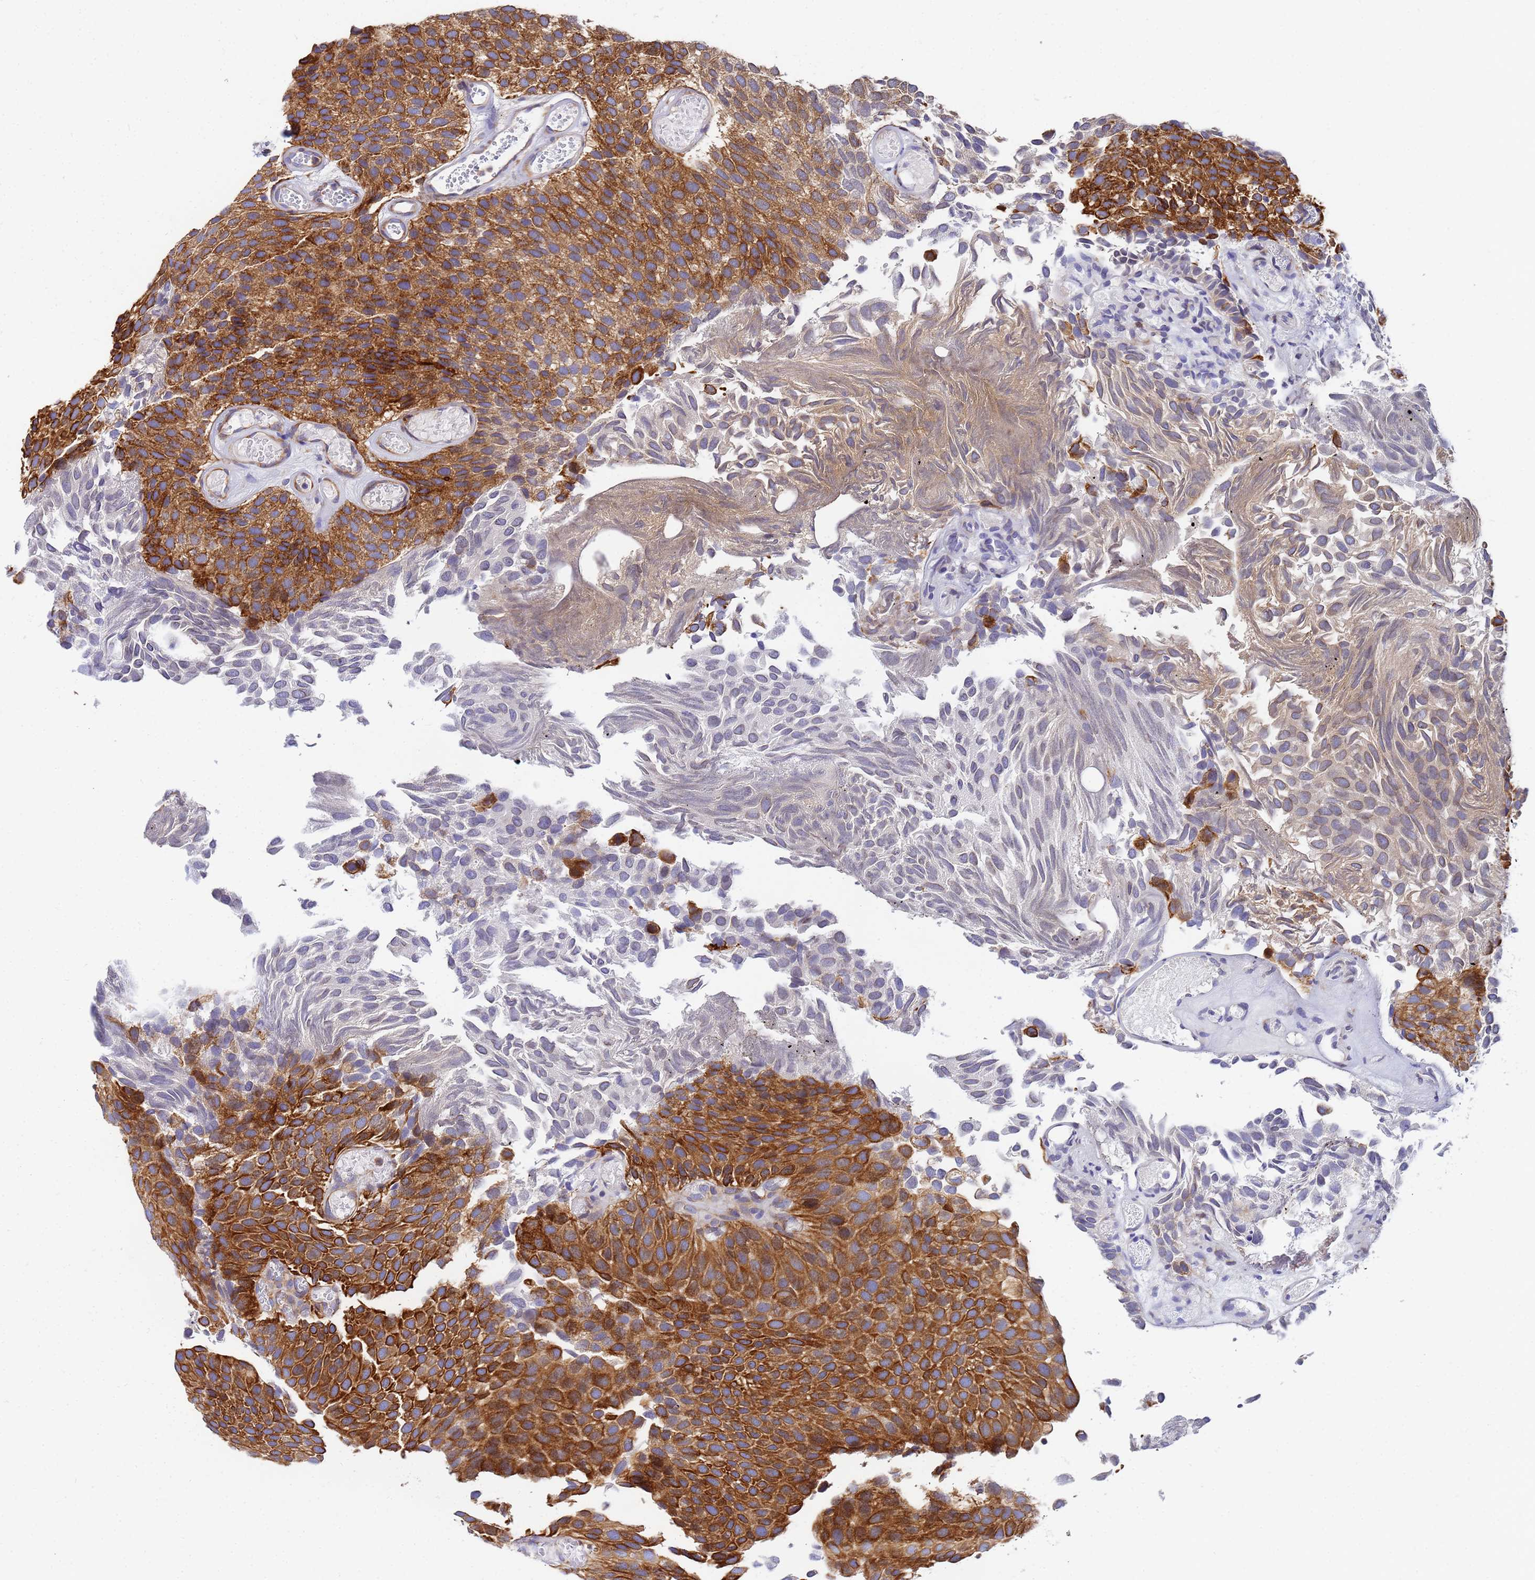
{"staining": {"intensity": "strong", "quantity": ">75%", "location": "cytoplasmic/membranous"}, "tissue": "urothelial cancer", "cell_type": "Tumor cells", "image_type": "cancer", "snomed": [{"axis": "morphology", "description": "Urothelial carcinoma, Low grade"}, {"axis": "topography", "description": "Urinary bladder"}], "caption": "The micrograph reveals immunohistochemical staining of urothelial cancer. There is strong cytoplasmic/membranous expression is appreciated in about >75% of tumor cells.", "gene": "POM121", "patient": {"sex": "male", "age": 89}}